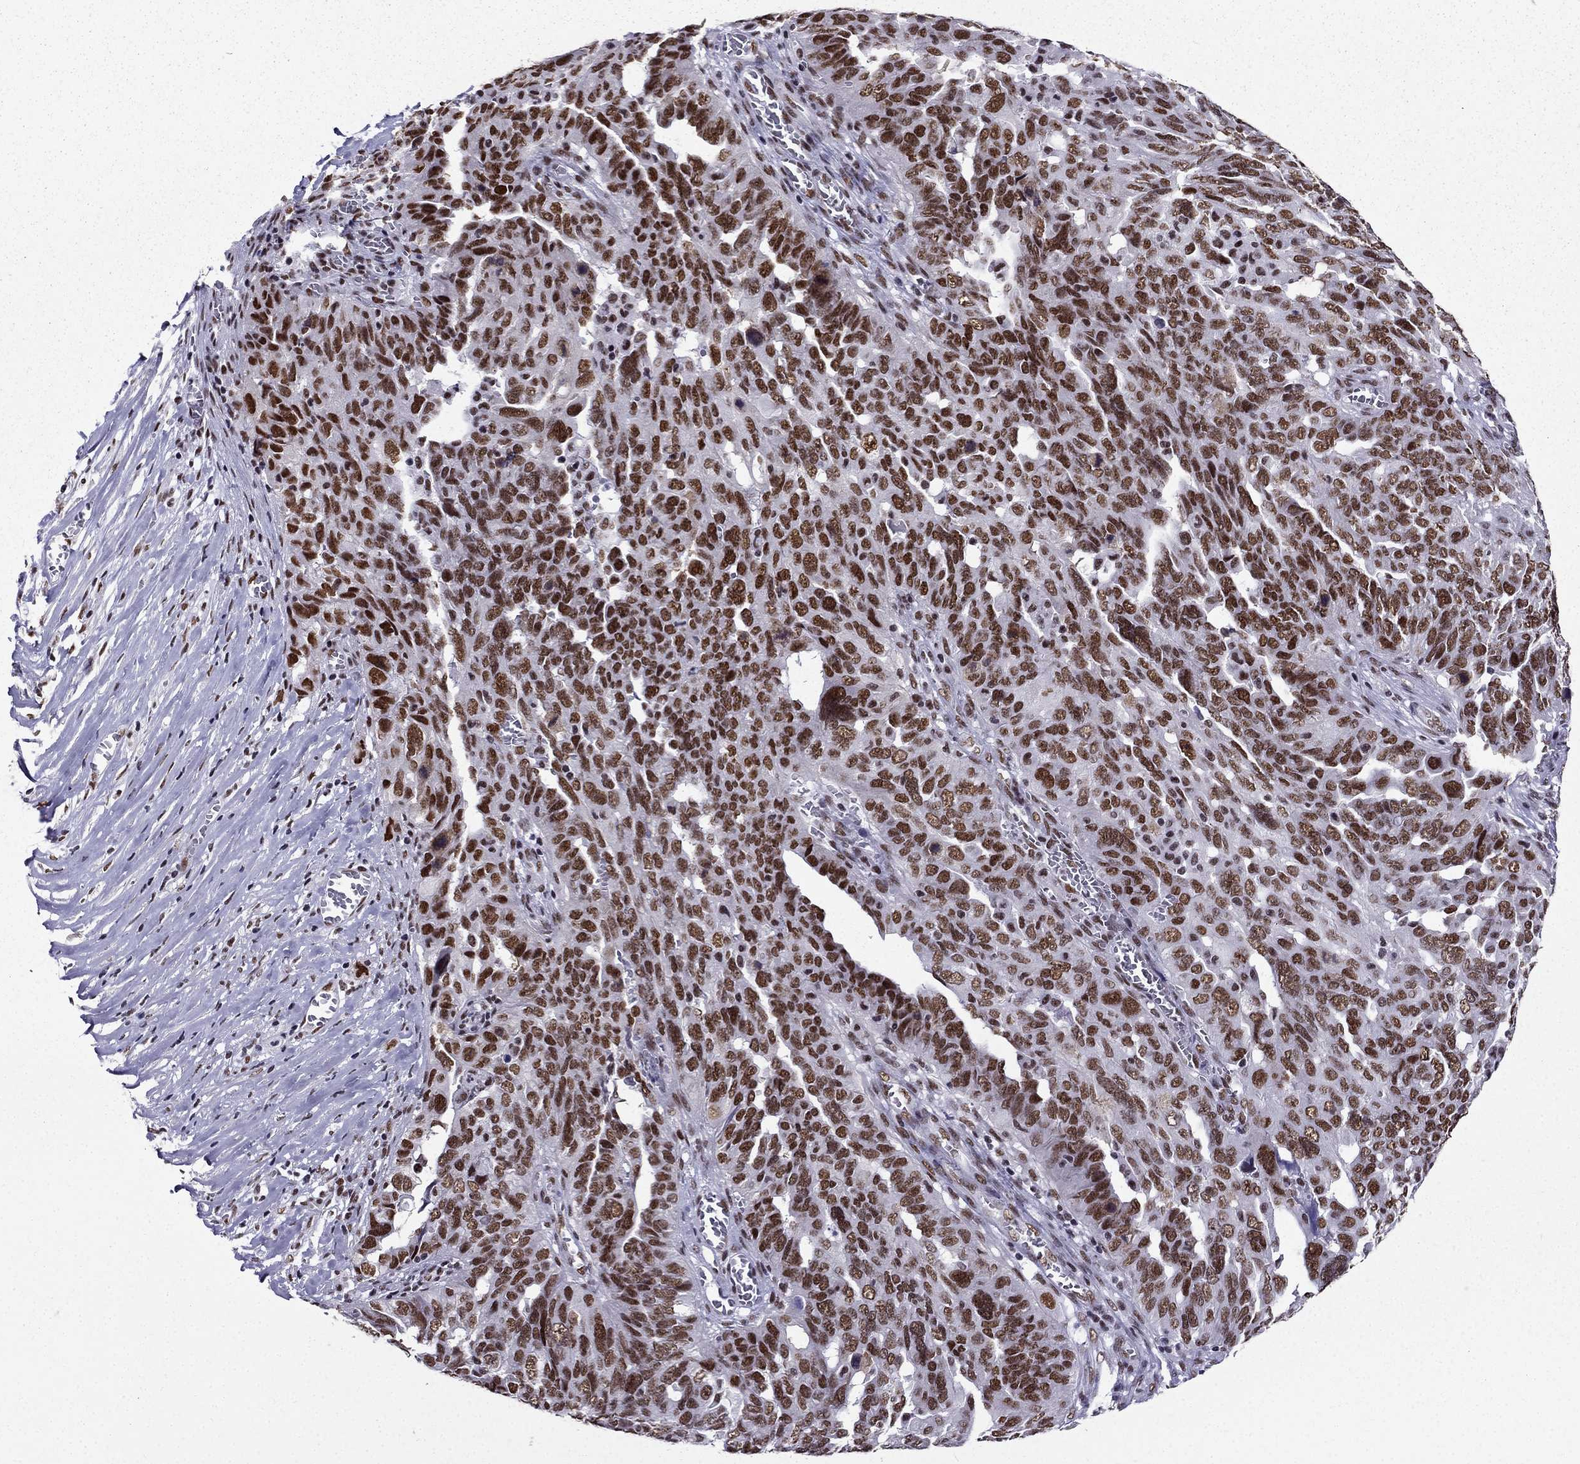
{"staining": {"intensity": "strong", "quantity": ">75%", "location": "nuclear"}, "tissue": "ovarian cancer", "cell_type": "Tumor cells", "image_type": "cancer", "snomed": [{"axis": "morphology", "description": "Carcinoma, endometroid"}, {"axis": "topography", "description": "Soft tissue"}, {"axis": "topography", "description": "Ovary"}], "caption": "Strong nuclear positivity is appreciated in about >75% of tumor cells in endometroid carcinoma (ovarian). The staining is performed using DAB brown chromogen to label protein expression. The nuclei are counter-stained blue using hematoxylin.", "gene": "ZNF420", "patient": {"sex": "female", "age": 52}}